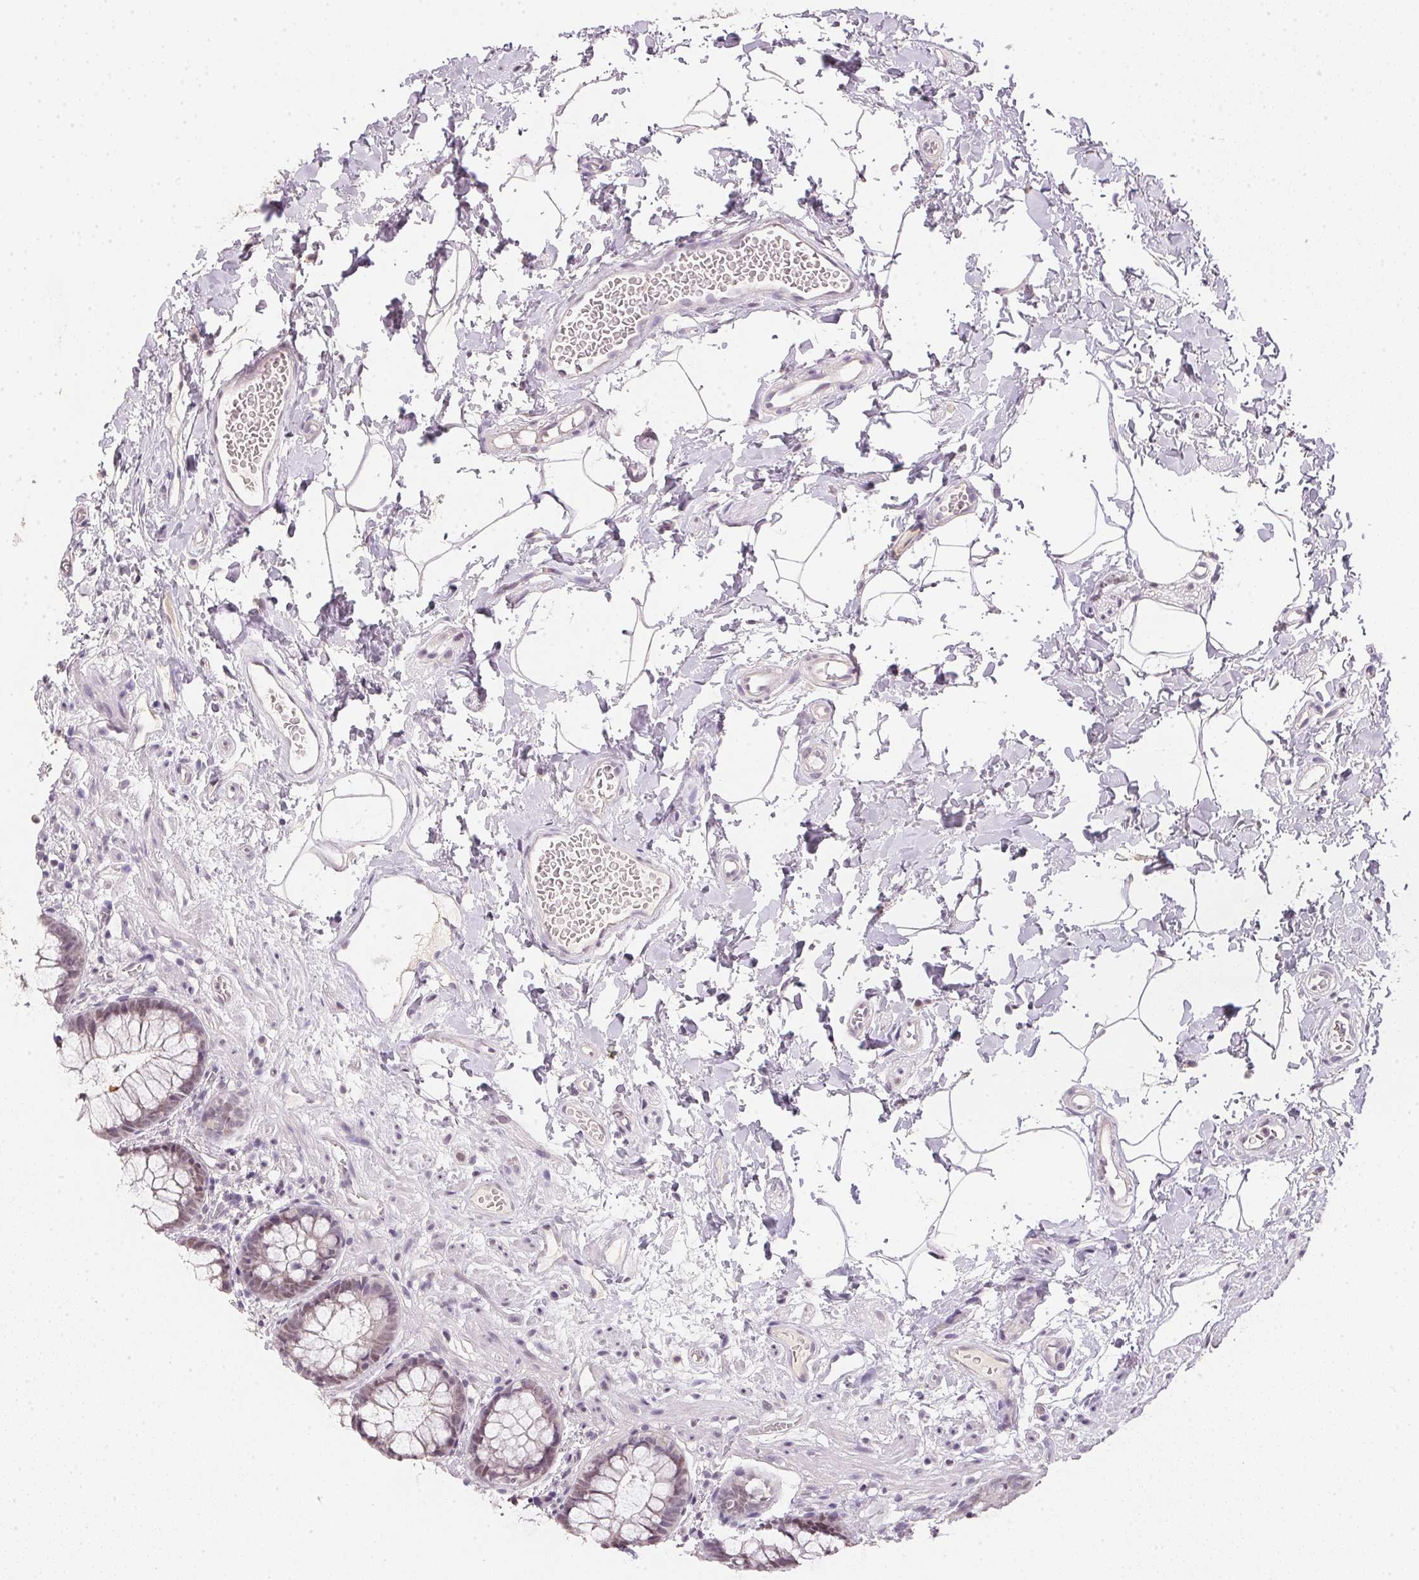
{"staining": {"intensity": "weak", "quantity": "25%-75%", "location": "nuclear"}, "tissue": "rectum", "cell_type": "Glandular cells", "image_type": "normal", "snomed": [{"axis": "morphology", "description": "Normal tissue, NOS"}, {"axis": "topography", "description": "Rectum"}], "caption": "An image showing weak nuclear expression in approximately 25%-75% of glandular cells in normal rectum, as visualized by brown immunohistochemical staining.", "gene": "POLR3G", "patient": {"sex": "female", "age": 62}}